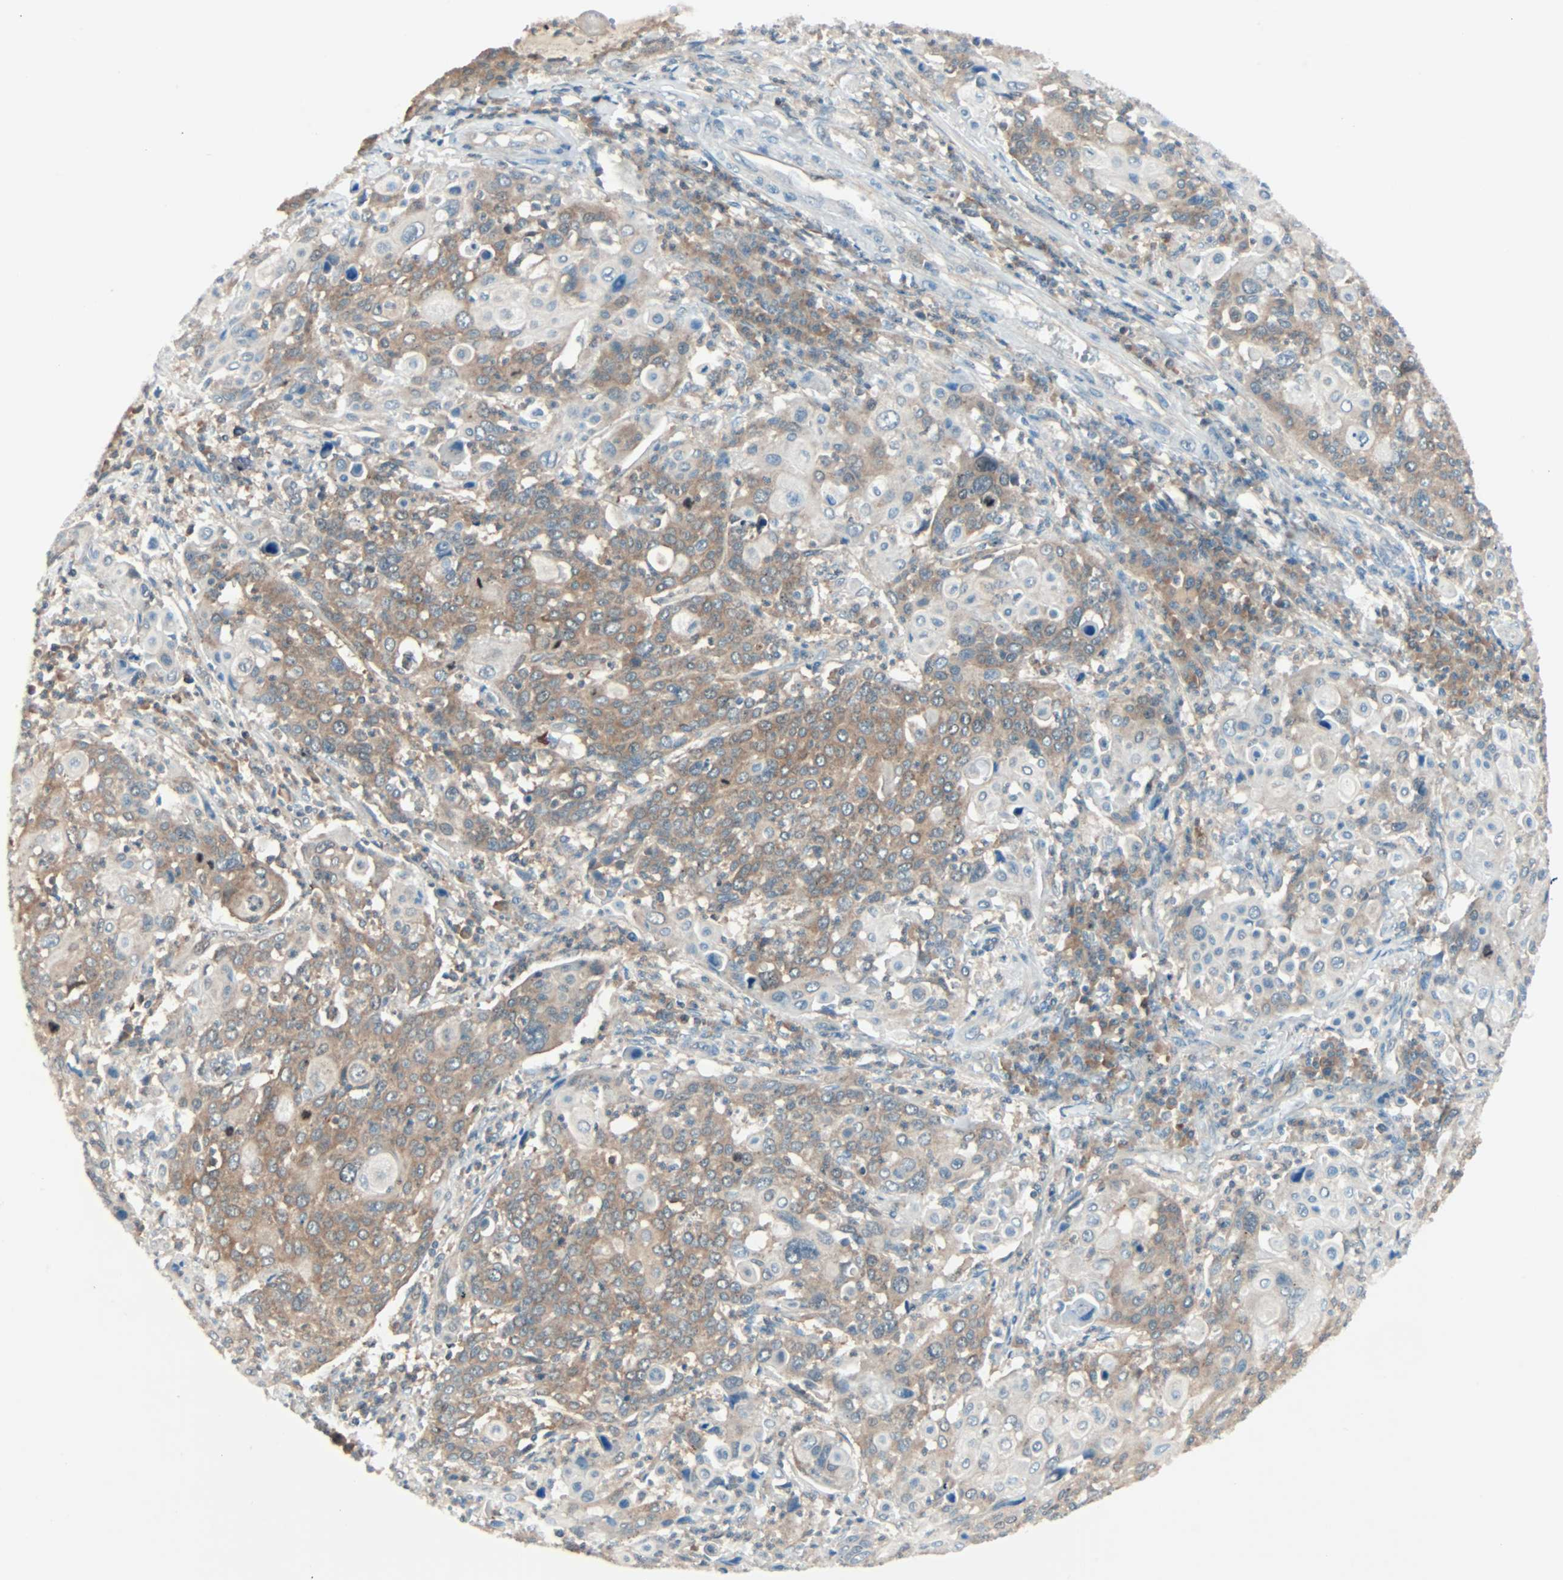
{"staining": {"intensity": "moderate", "quantity": ">75%", "location": "cytoplasmic/membranous"}, "tissue": "cervical cancer", "cell_type": "Tumor cells", "image_type": "cancer", "snomed": [{"axis": "morphology", "description": "Squamous cell carcinoma, NOS"}, {"axis": "topography", "description": "Cervix"}], "caption": "Immunohistochemical staining of cervical squamous cell carcinoma exhibits medium levels of moderate cytoplasmic/membranous protein expression in about >75% of tumor cells.", "gene": "SMIM8", "patient": {"sex": "female", "age": 40}}